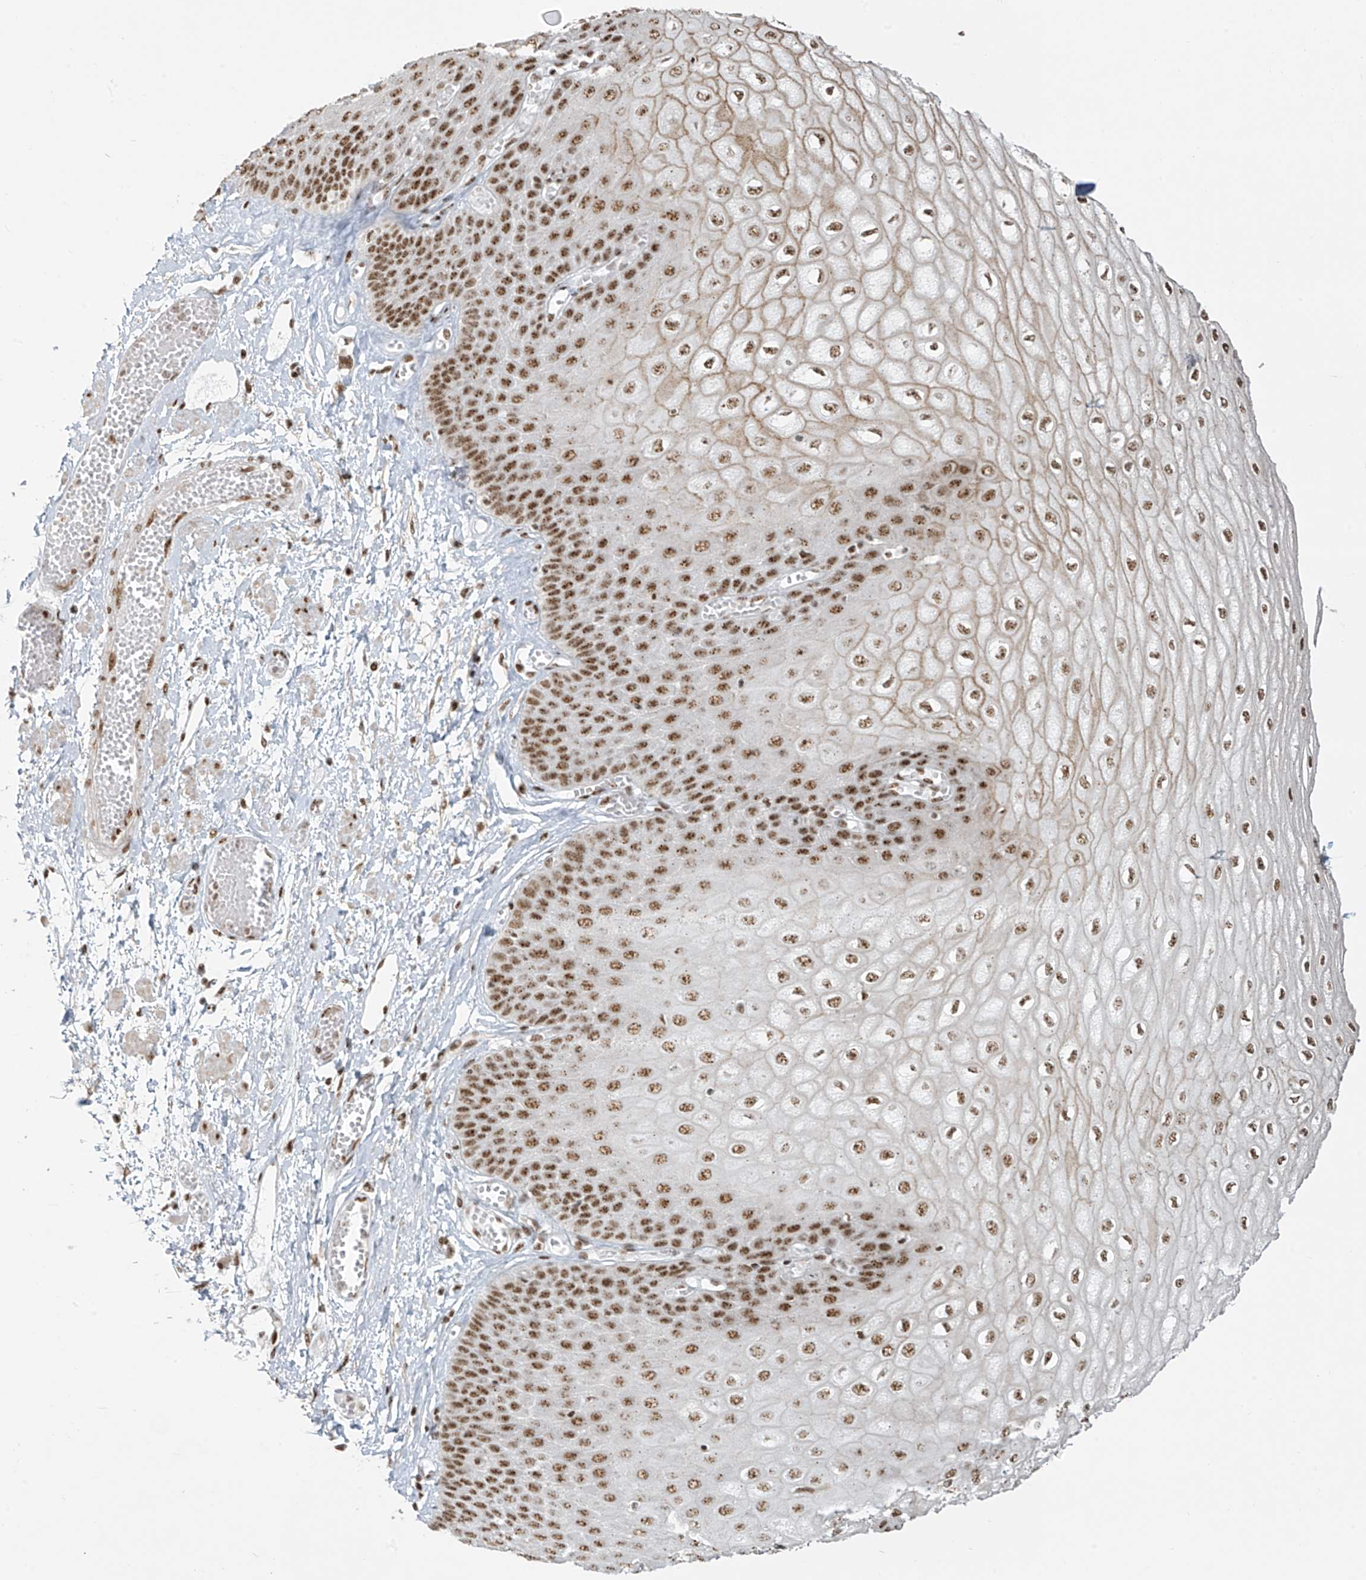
{"staining": {"intensity": "strong", "quantity": ">75%", "location": "nuclear"}, "tissue": "esophagus", "cell_type": "Squamous epithelial cells", "image_type": "normal", "snomed": [{"axis": "morphology", "description": "Normal tissue, NOS"}, {"axis": "topography", "description": "Esophagus"}], "caption": "Human esophagus stained for a protein (brown) reveals strong nuclear positive positivity in approximately >75% of squamous epithelial cells.", "gene": "MS4A6A", "patient": {"sex": "male", "age": 60}}